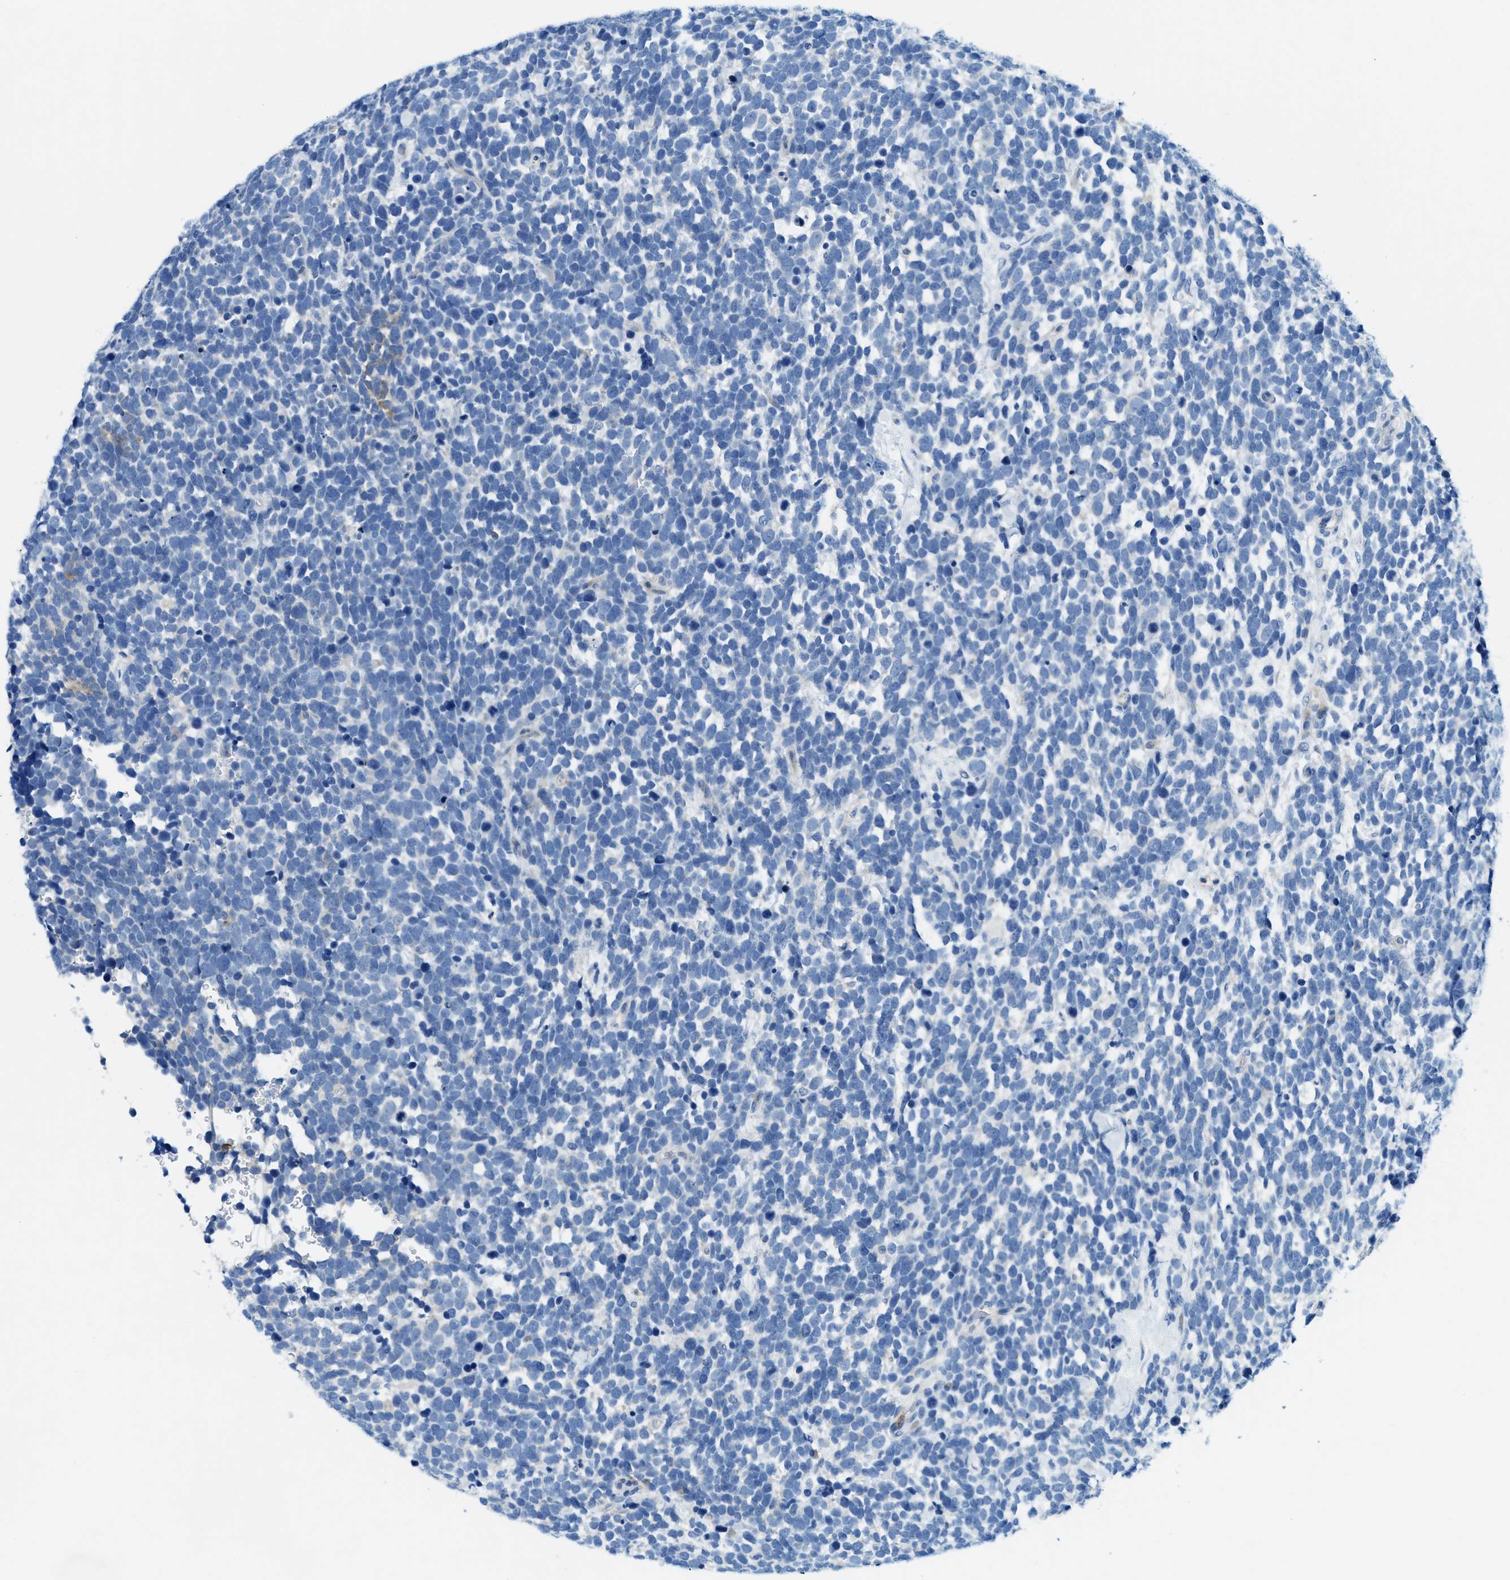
{"staining": {"intensity": "negative", "quantity": "none", "location": "none"}, "tissue": "urothelial cancer", "cell_type": "Tumor cells", "image_type": "cancer", "snomed": [{"axis": "morphology", "description": "Urothelial carcinoma, High grade"}, {"axis": "topography", "description": "Urinary bladder"}], "caption": "High magnification brightfield microscopy of urothelial cancer stained with DAB (brown) and counterstained with hematoxylin (blue): tumor cells show no significant positivity.", "gene": "ZDHHC13", "patient": {"sex": "female", "age": 82}}